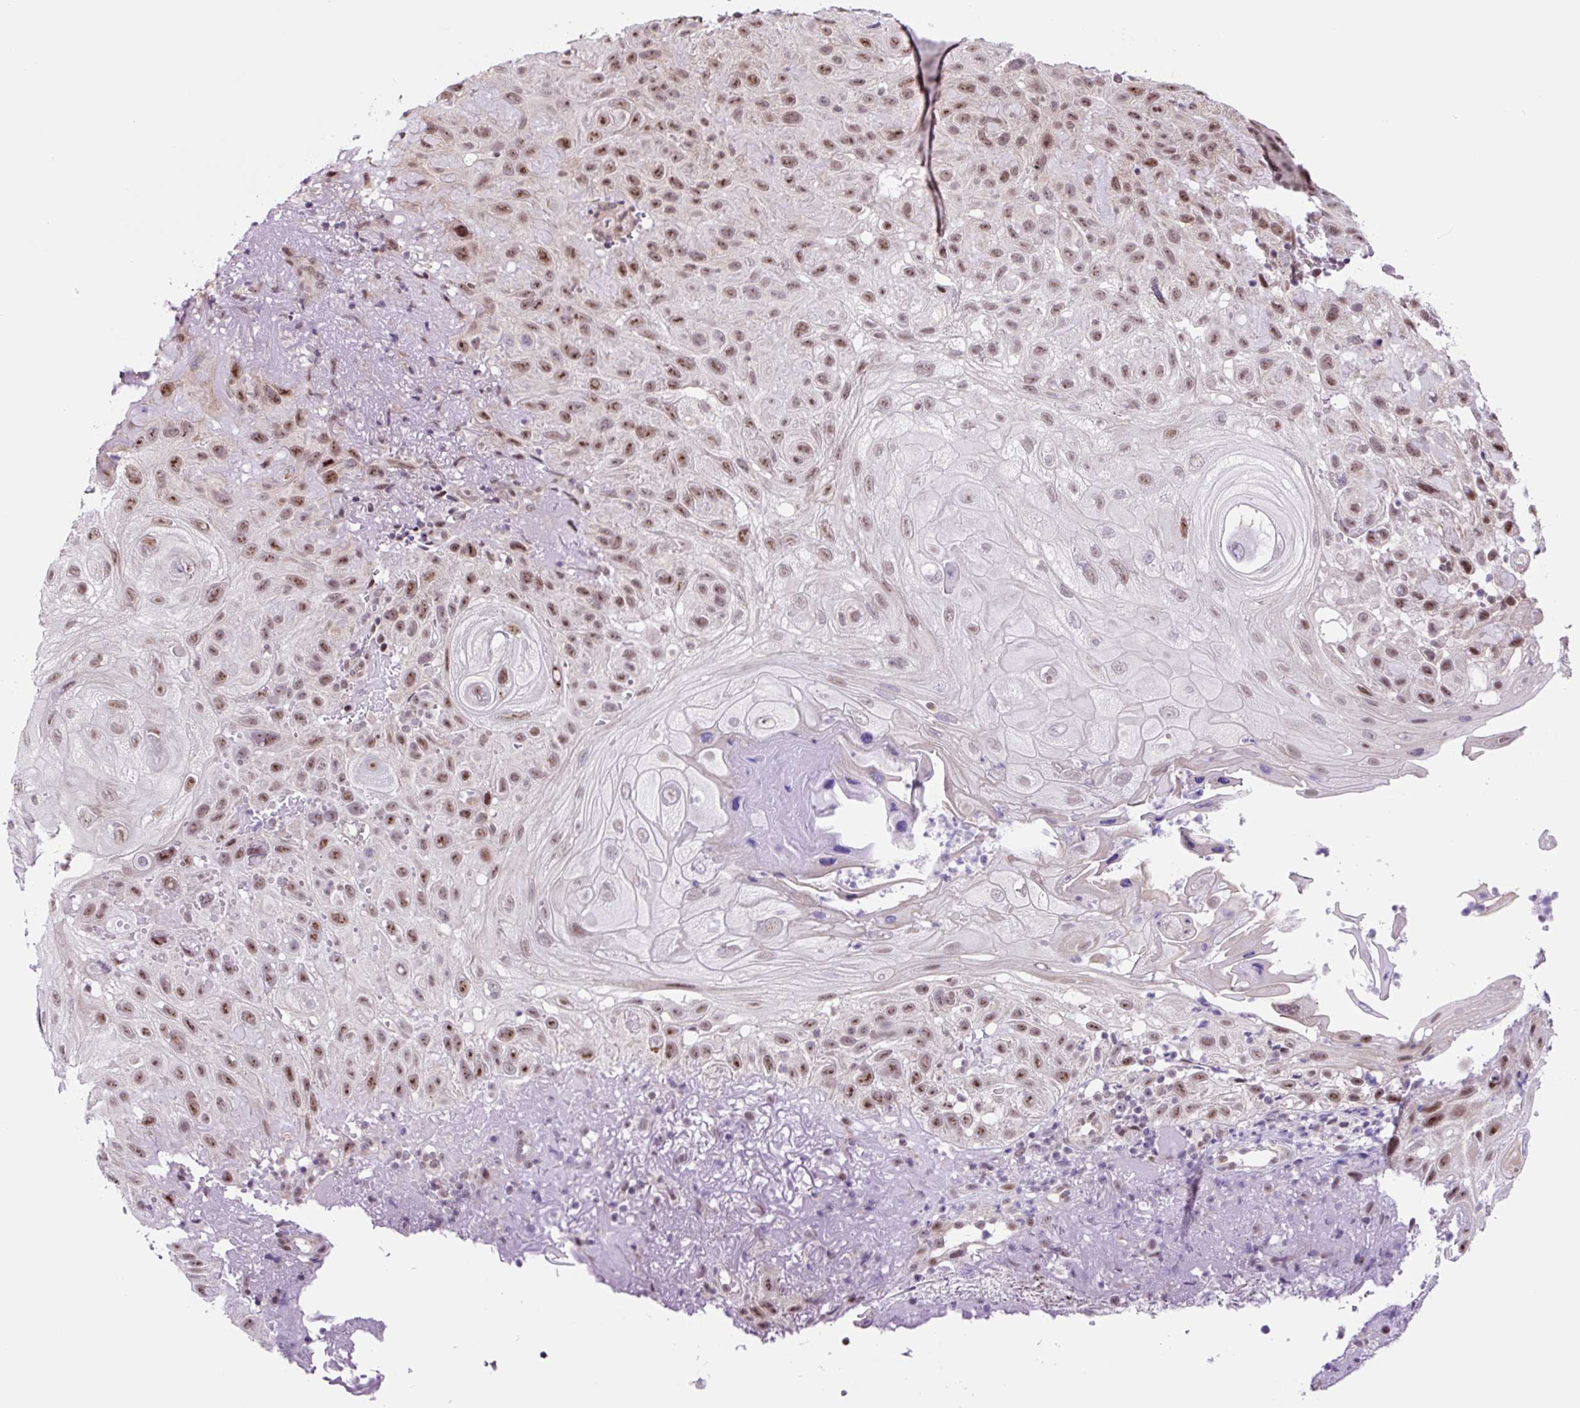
{"staining": {"intensity": "moderate", "quantity": ">75%", "location": "nuclear"}, "tissue": "skin cancer", "cell_type": "Tumor cells", "image_type": "cancer", "snomed": [{"axis": "morphology", "description": "Normal tissue, NOS"}, {"axis": "morphology", "description": "Squamous cell carcinoma, NOS"}, {"axis": "topography", "description": "Skin"}], "caption": "Tumor cells demonstrate medium levels of moderate nuclear expression in approximately >75% of cells in human skin cancer (squamous cell carcinoma). (DAB = brown stain, brightfield microscopy at high magnification).", "gene": "TAF1A", "patient": {"sex": "female", "age": 96}}